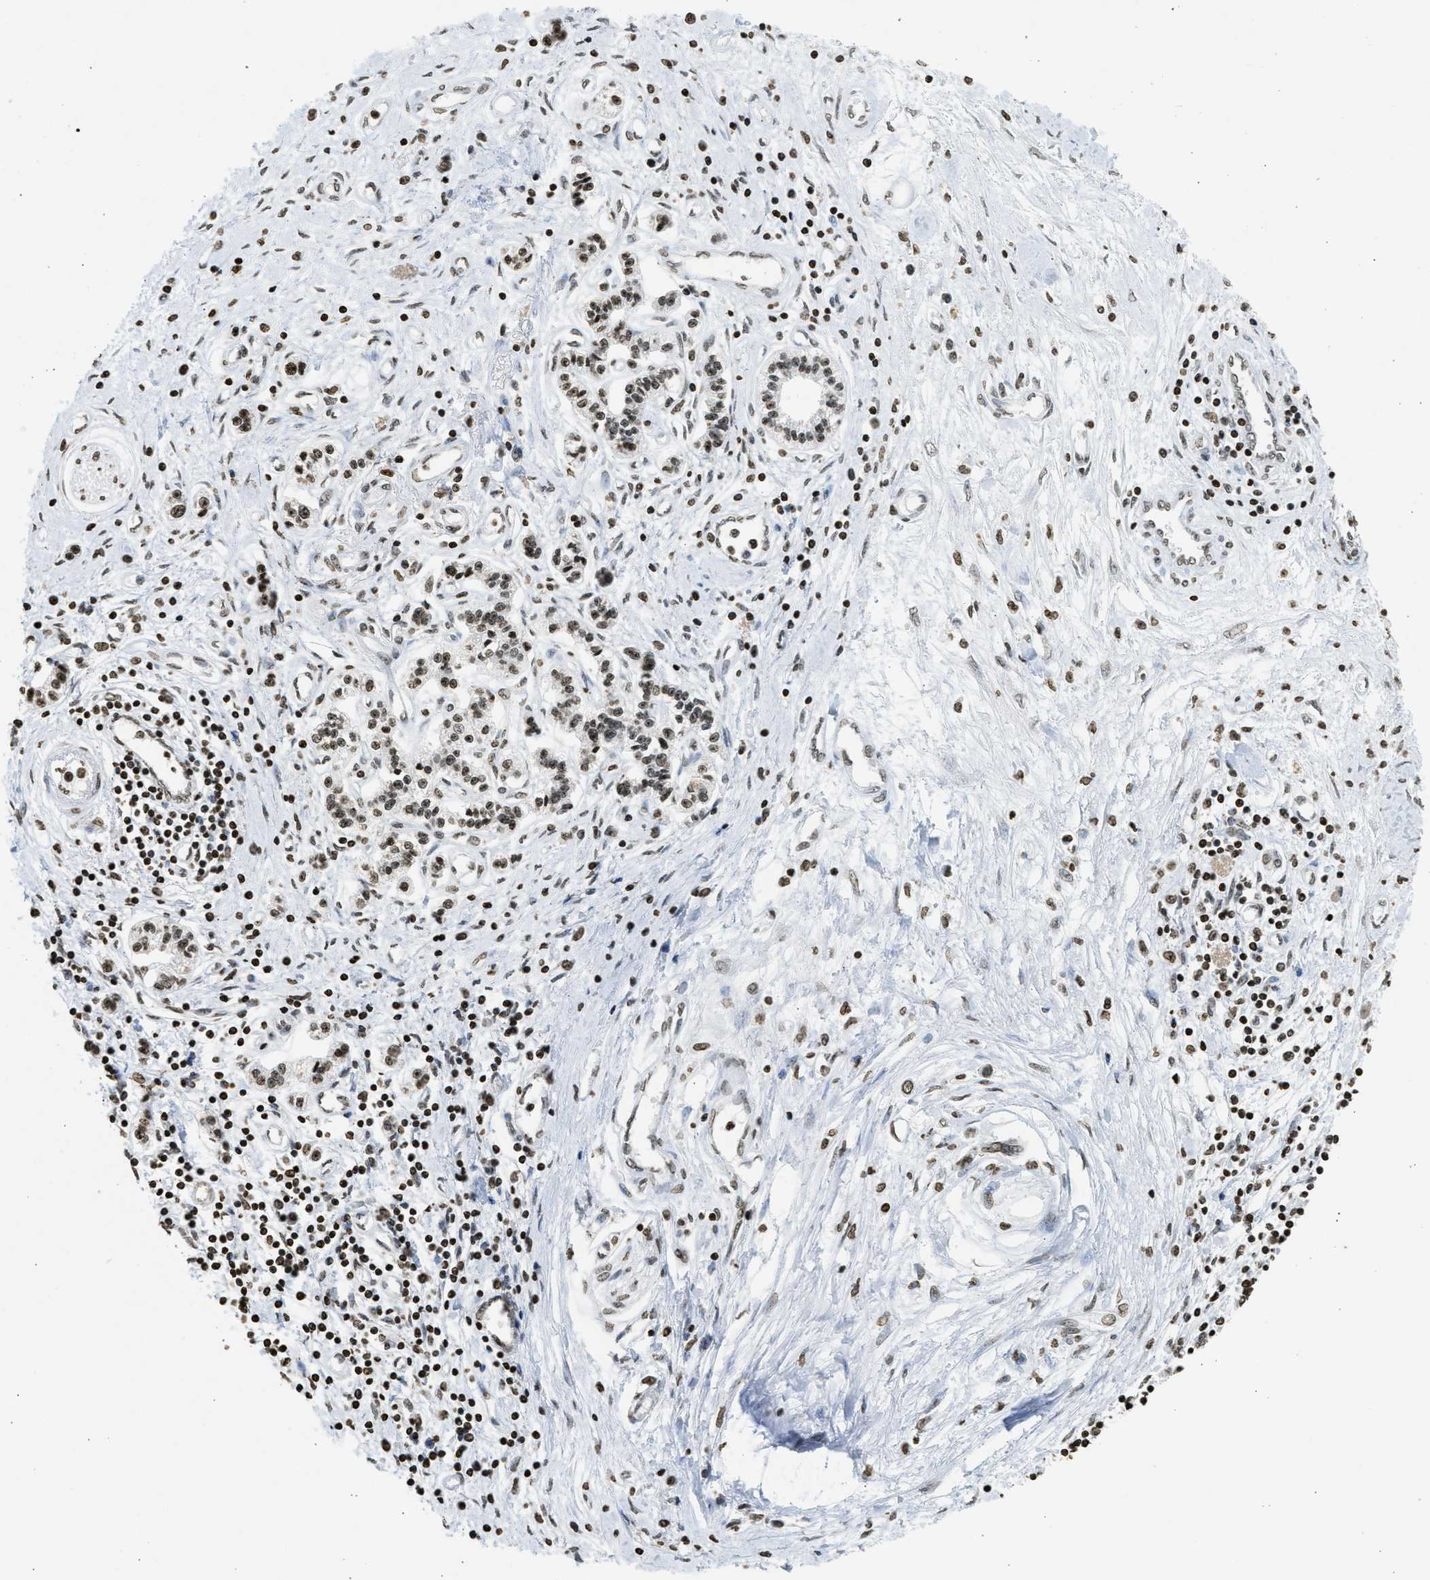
{"staining": {"intensity": "moderate", "quantity": ">75%", "location": "nuclear"}, "tissue": "pancreatic cancer", "cell_type": "Tumor cells", "image_type": "cancer", "snomed": [{"axis": "morphology", "description": "Adenocarcinoma, NOS"}, {"axis": "topography", "description": "Pancreas"}], "caption": "Immunohistochemical staining of pancreatic cancer shows medium levels of moderate nuclear expression in approximately >75% of tumor cells. The staining is performed using DAB (3,3'-diaminobenzidine) brown chromogen to label protein expression. The nuclei are counter-stained blue using hematoxylin.", "gene": "RRAGC", "patient": {"sex": "female", "age": 77}}